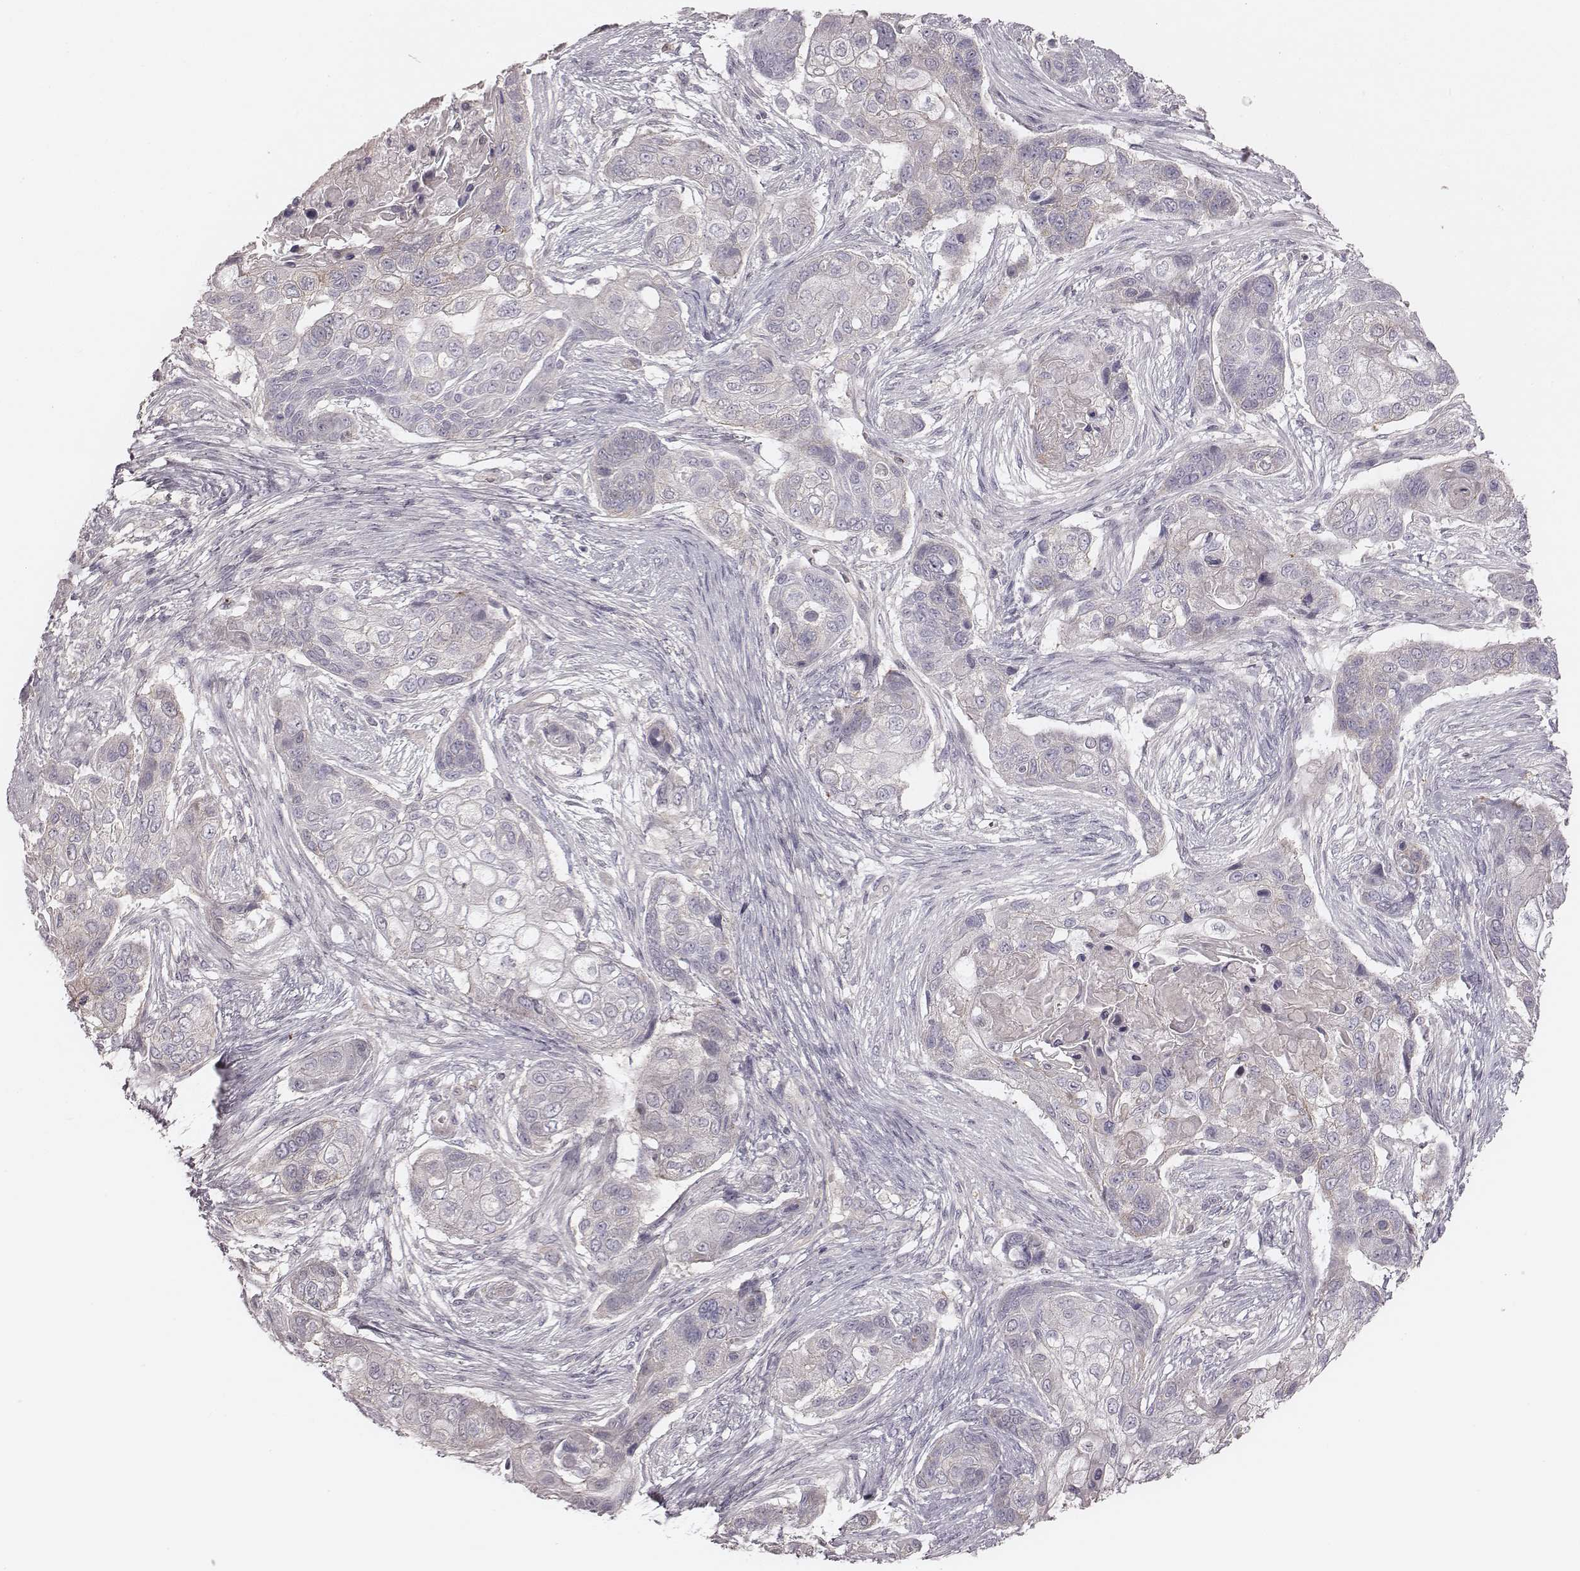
{"staining": {"intensity": "negative", "quantity": "none", "location": "none"}, "tissue": "lung cancer", "cell_type": "Tumor cells", "image_type": "cancer", "snomed": [{"axis": "morphology", "description": "Squamous cell carcinoma, NOS"}, {"axis": "topography", "description": "Lung"}], "caption": "The image reveals no staining of tumor cells in lung cancer (squamous cell carcinoma).", "gene": "TDRD5", "patient": {"sex": "male", "age": 69}}